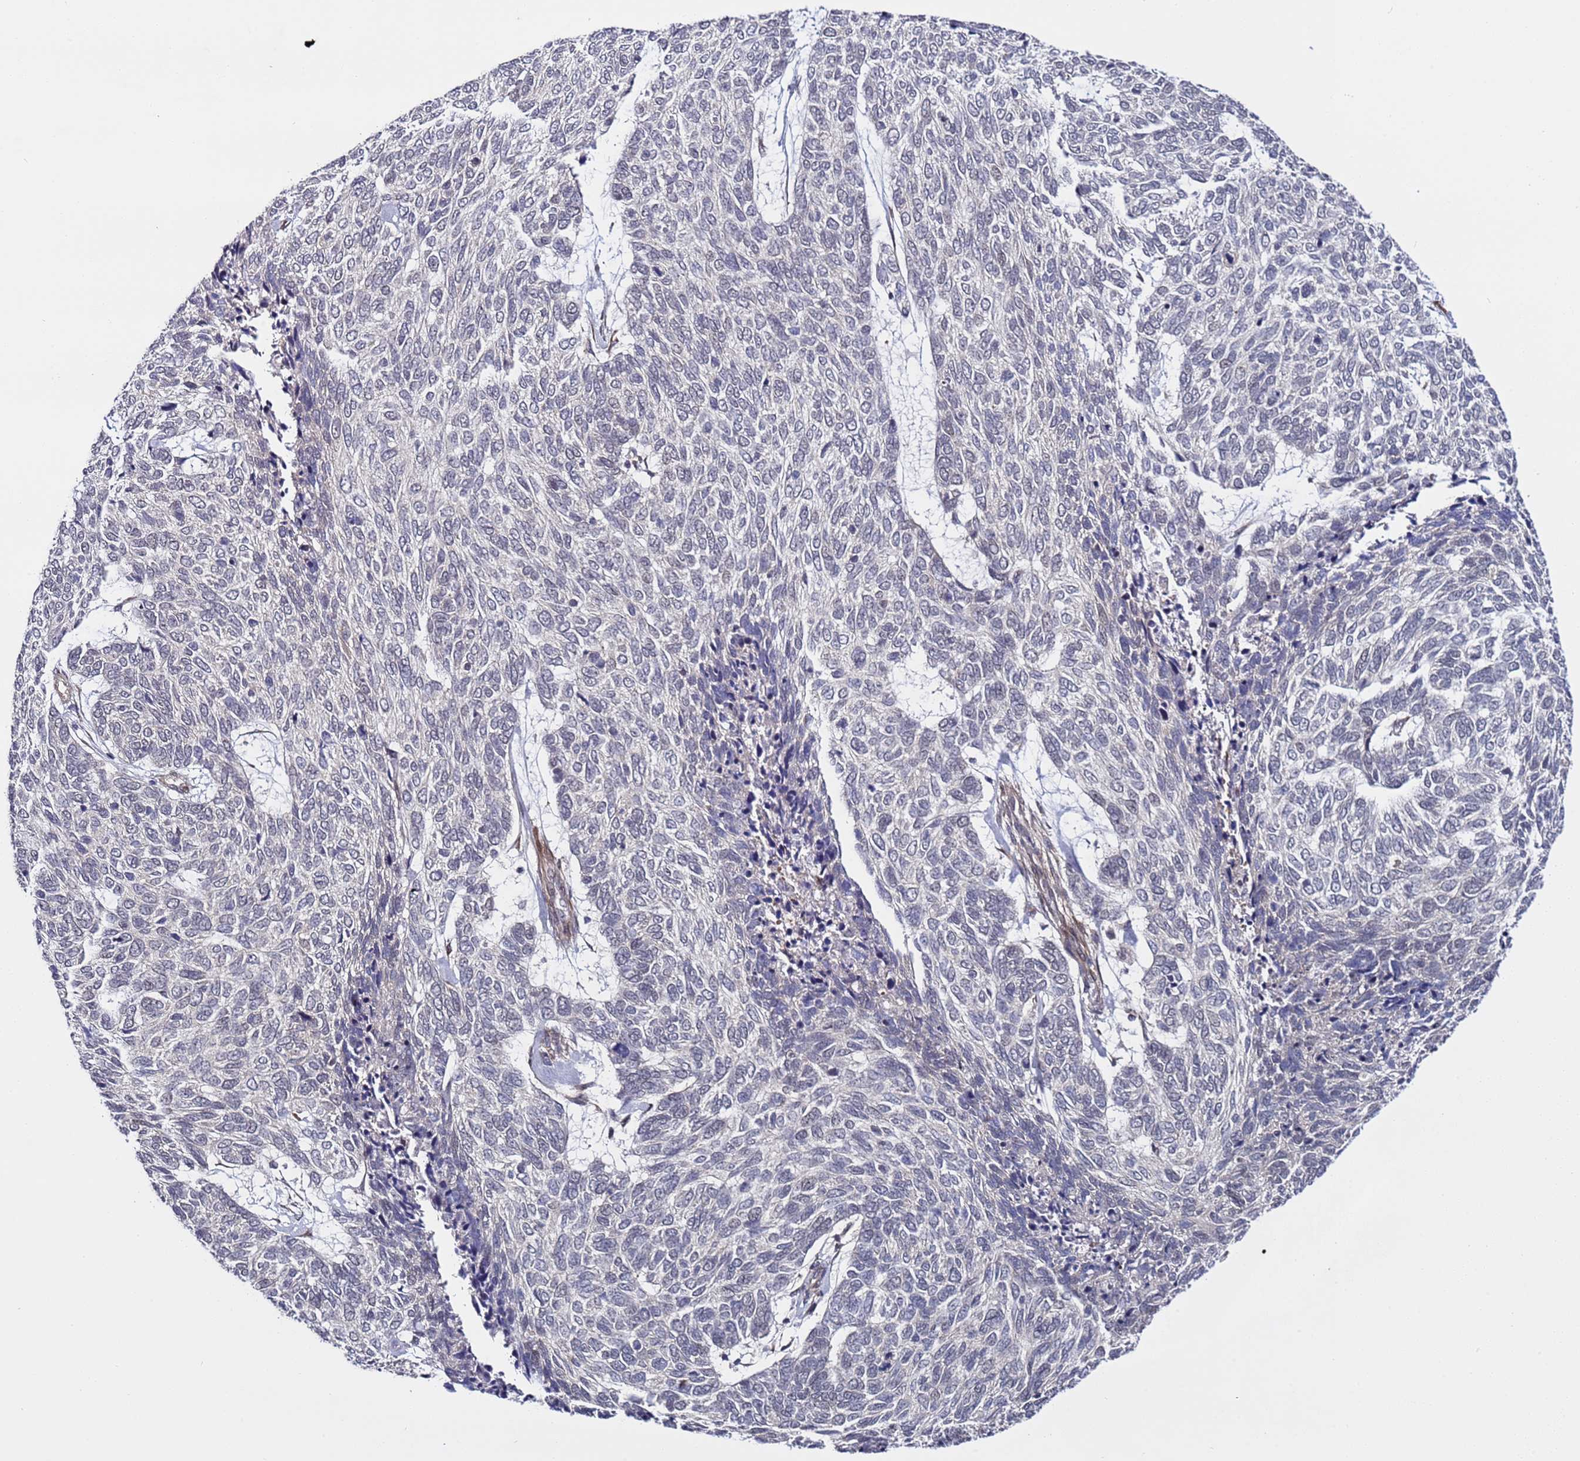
{"staining": {"intensity": "negative", "quantity": "none", "location": "none"}, "tissue": "skin cancer", "cell_type": "Tumor cells", "image_type": "cancer", "snomed": [{"axis": "morphology", "description": "Basal cell carcinoma"}, {"axis": "topography", "description": "Skin"}], "caption": "Immunohistochemistry of basal cell carcinoma (skin) reveals no positivity in tumor cells.", "gene": "POLR2D", "patient": {"sex": "female", "age": 65}}